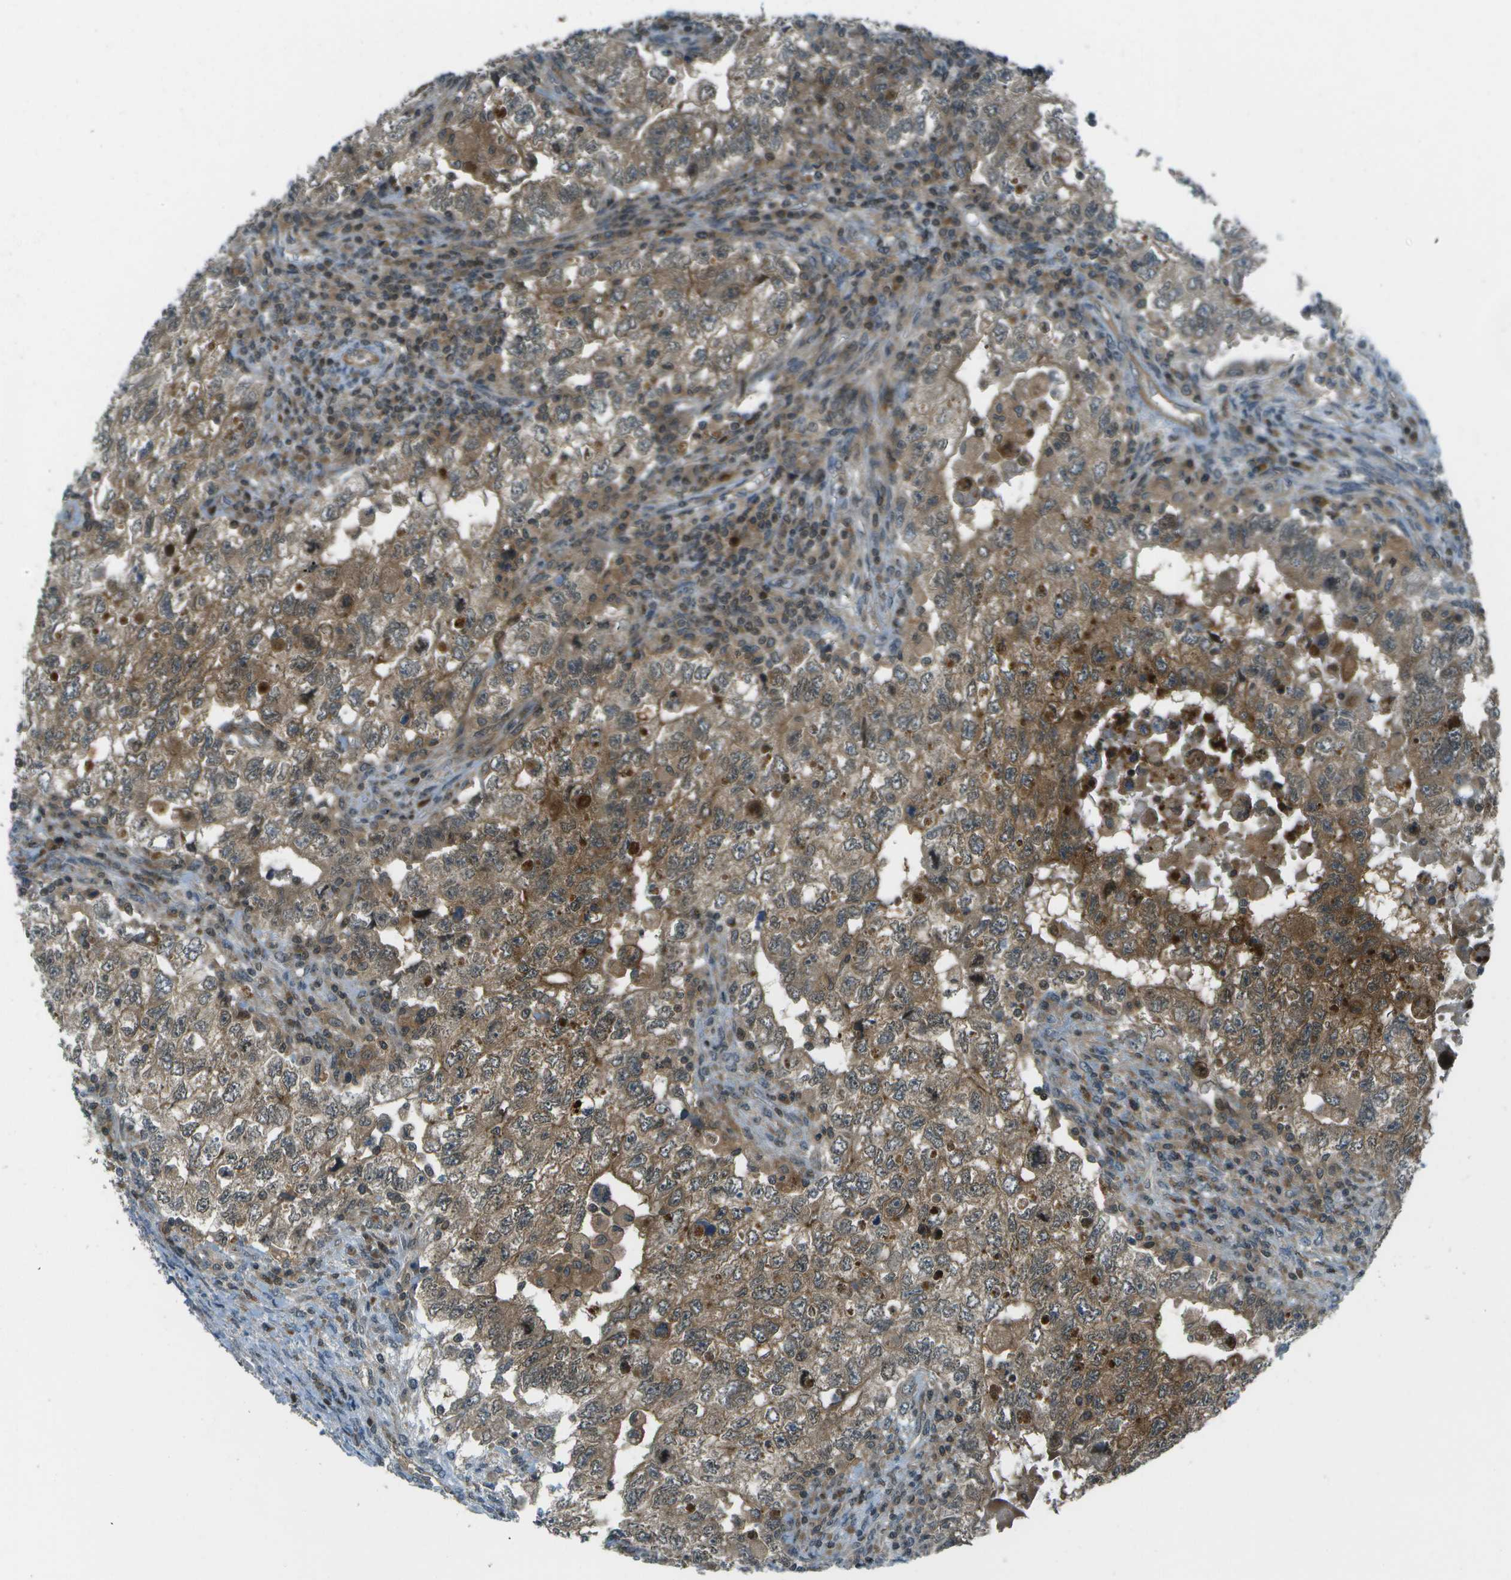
{"staining": {"intensity": "moderate", "quantity": ">75%", "location": "cytoplasmic/membranous"}, "tissue": "testis cancer", "cell_type": "Tumor cells", "image_type": "cancer", "snomed": [{"axis": "morphology", "description": "Carcinoma, Embryonal, NOS"}, {"axis": "topography", "description": "Testis"}], "caption": "Testis cancer stained for a protein (brown) demonstrates moderate cytoplasmic/membranous positive positivity in about >75% of tumor cells.", "gene": "TMEM19", "patient": {"sex": "male", "age": 36}}